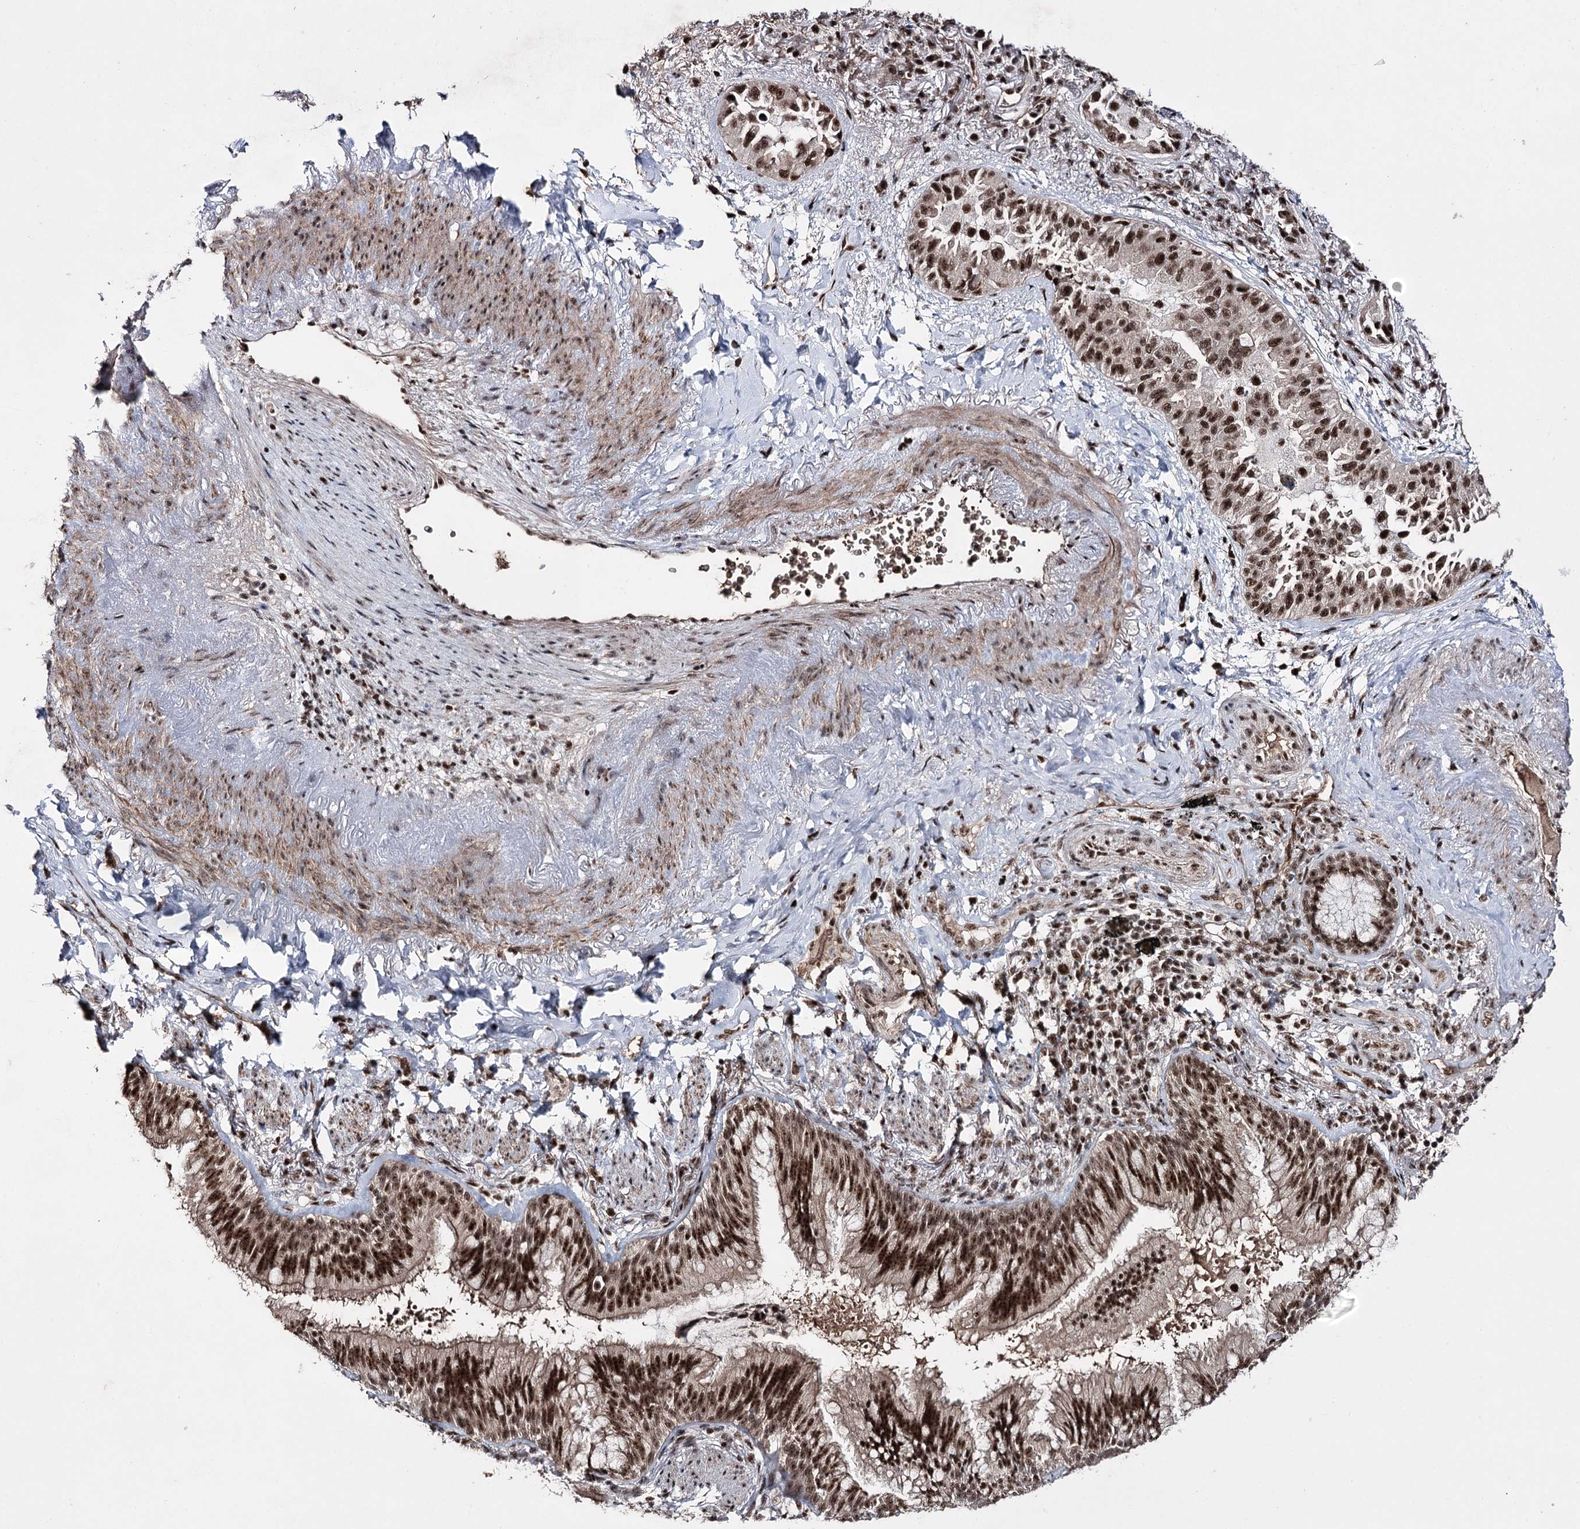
{"staining": {"intensity": "strong", "quantity": ">75%", "location": "nuclear"}, "tissue": "lung cancer", "cell_type": "Tumor cells", "image_type": "cancer", "snomed": [{"axis": "morphology", "description": "Adenocarcinoma, NOS"}, {"axis": "topography", "description": "Lung"}], "caption": "Brown immunohistochemical staining in lung cancer (adenocarcinoma) demonstrates strong nuclear expression in about >75% of tumor cells.", "gene": "PRPF40A", "patient": {"sex": "female", "age": 69}}